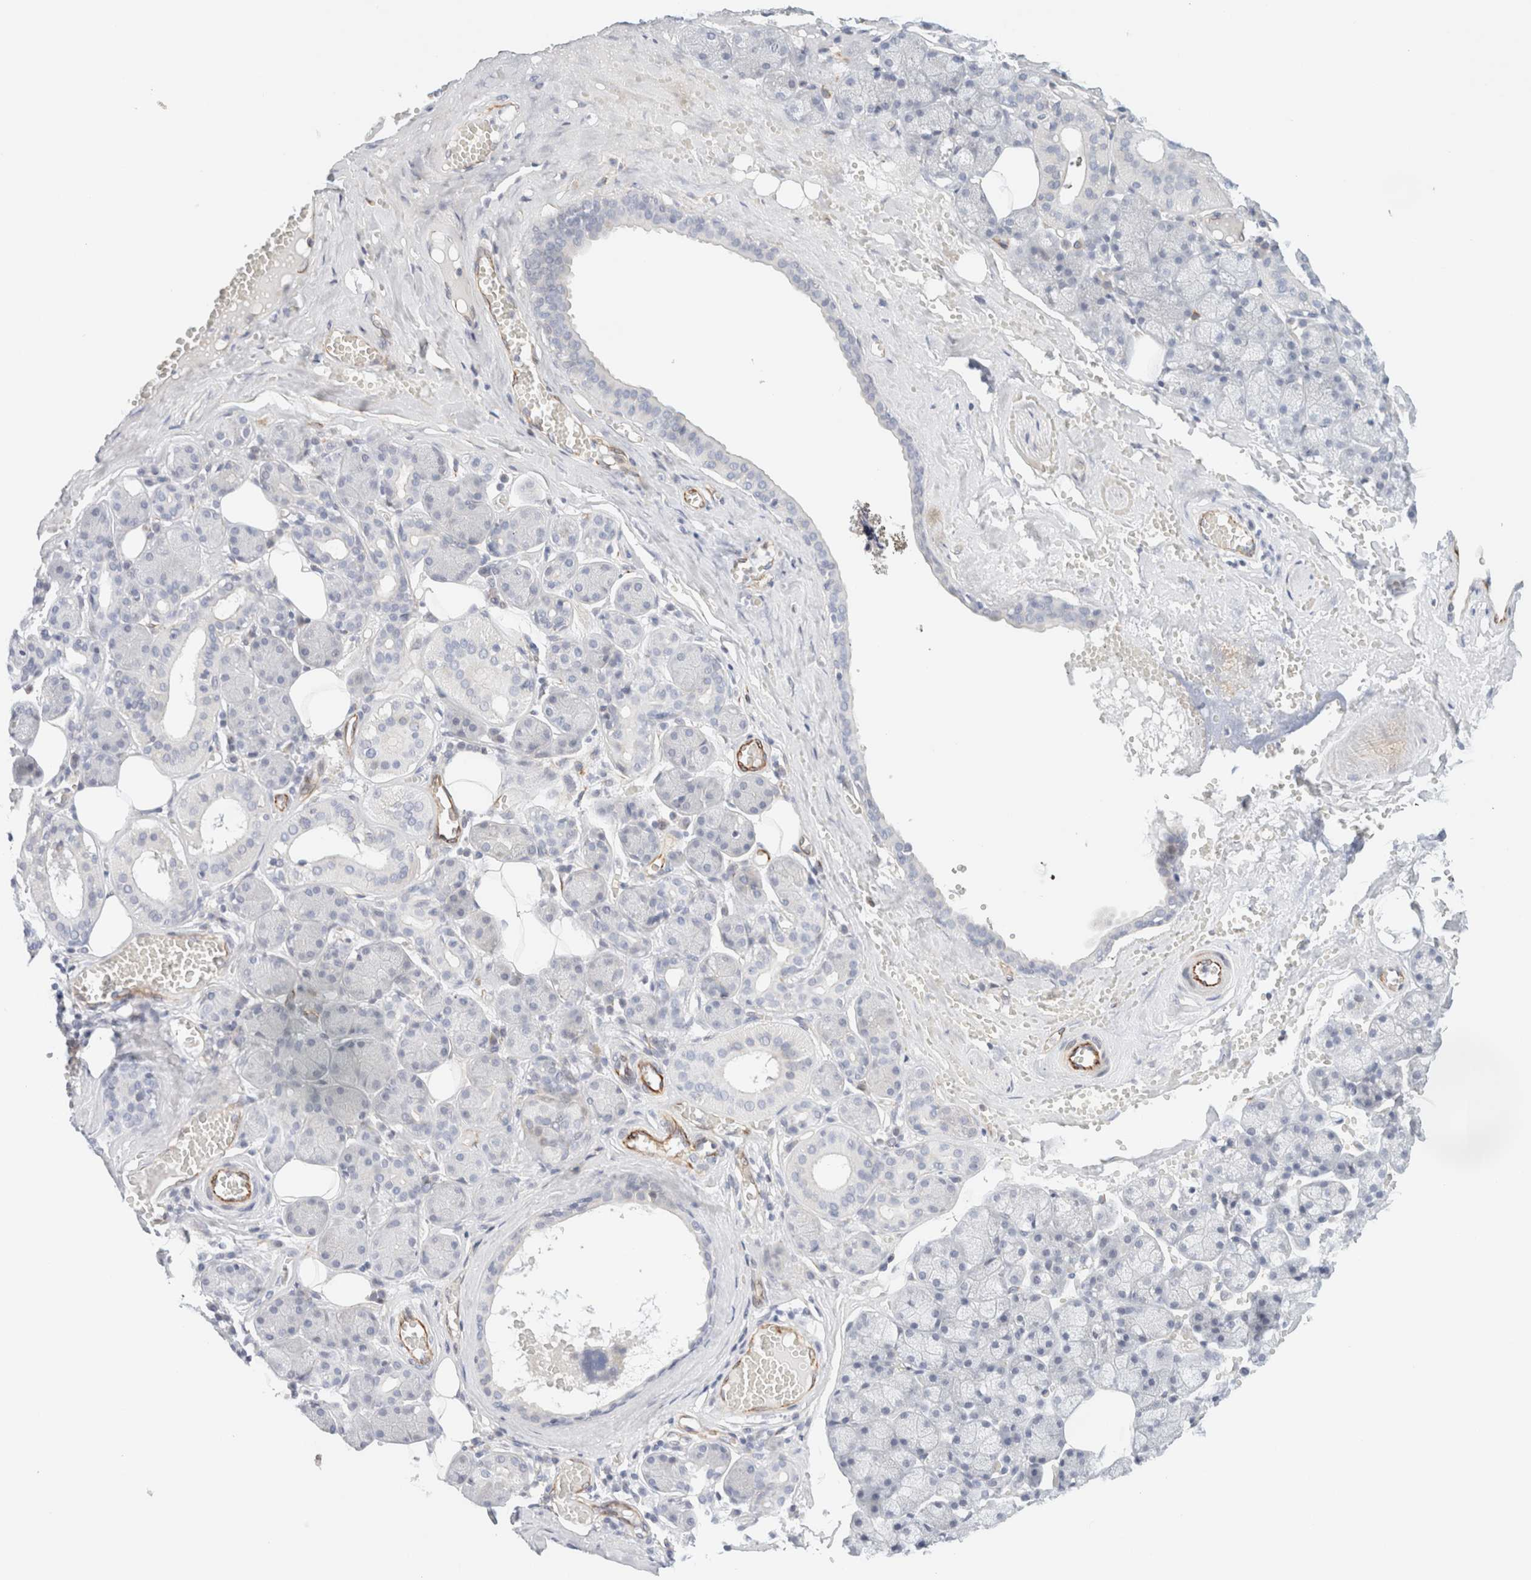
{"staining": {"intensity": "negative", "quantity": "none", "location": "none"}, "tissue": "salivary gland", "cell_type": "Glandular cells", "image_type": "normal", "snomed": [{"axis": "morphology", "description": "Normal tissue, NOS"}, {"axis": "topography", "description": "Salivary gland"}], "caption": "Immunohistochemistry (IHC) image of normal salivary gland: human salivary gland stained with DAB shows no significant protein positivity in glandular cells. (Stains: DAB immunohistochemistry (IHC) with hematoxylin counter stain, Microscopy: brightfield microscopy at high magnification).", "gene": "SLC25A48", "patient": {"sex": "male", "age": 62}}